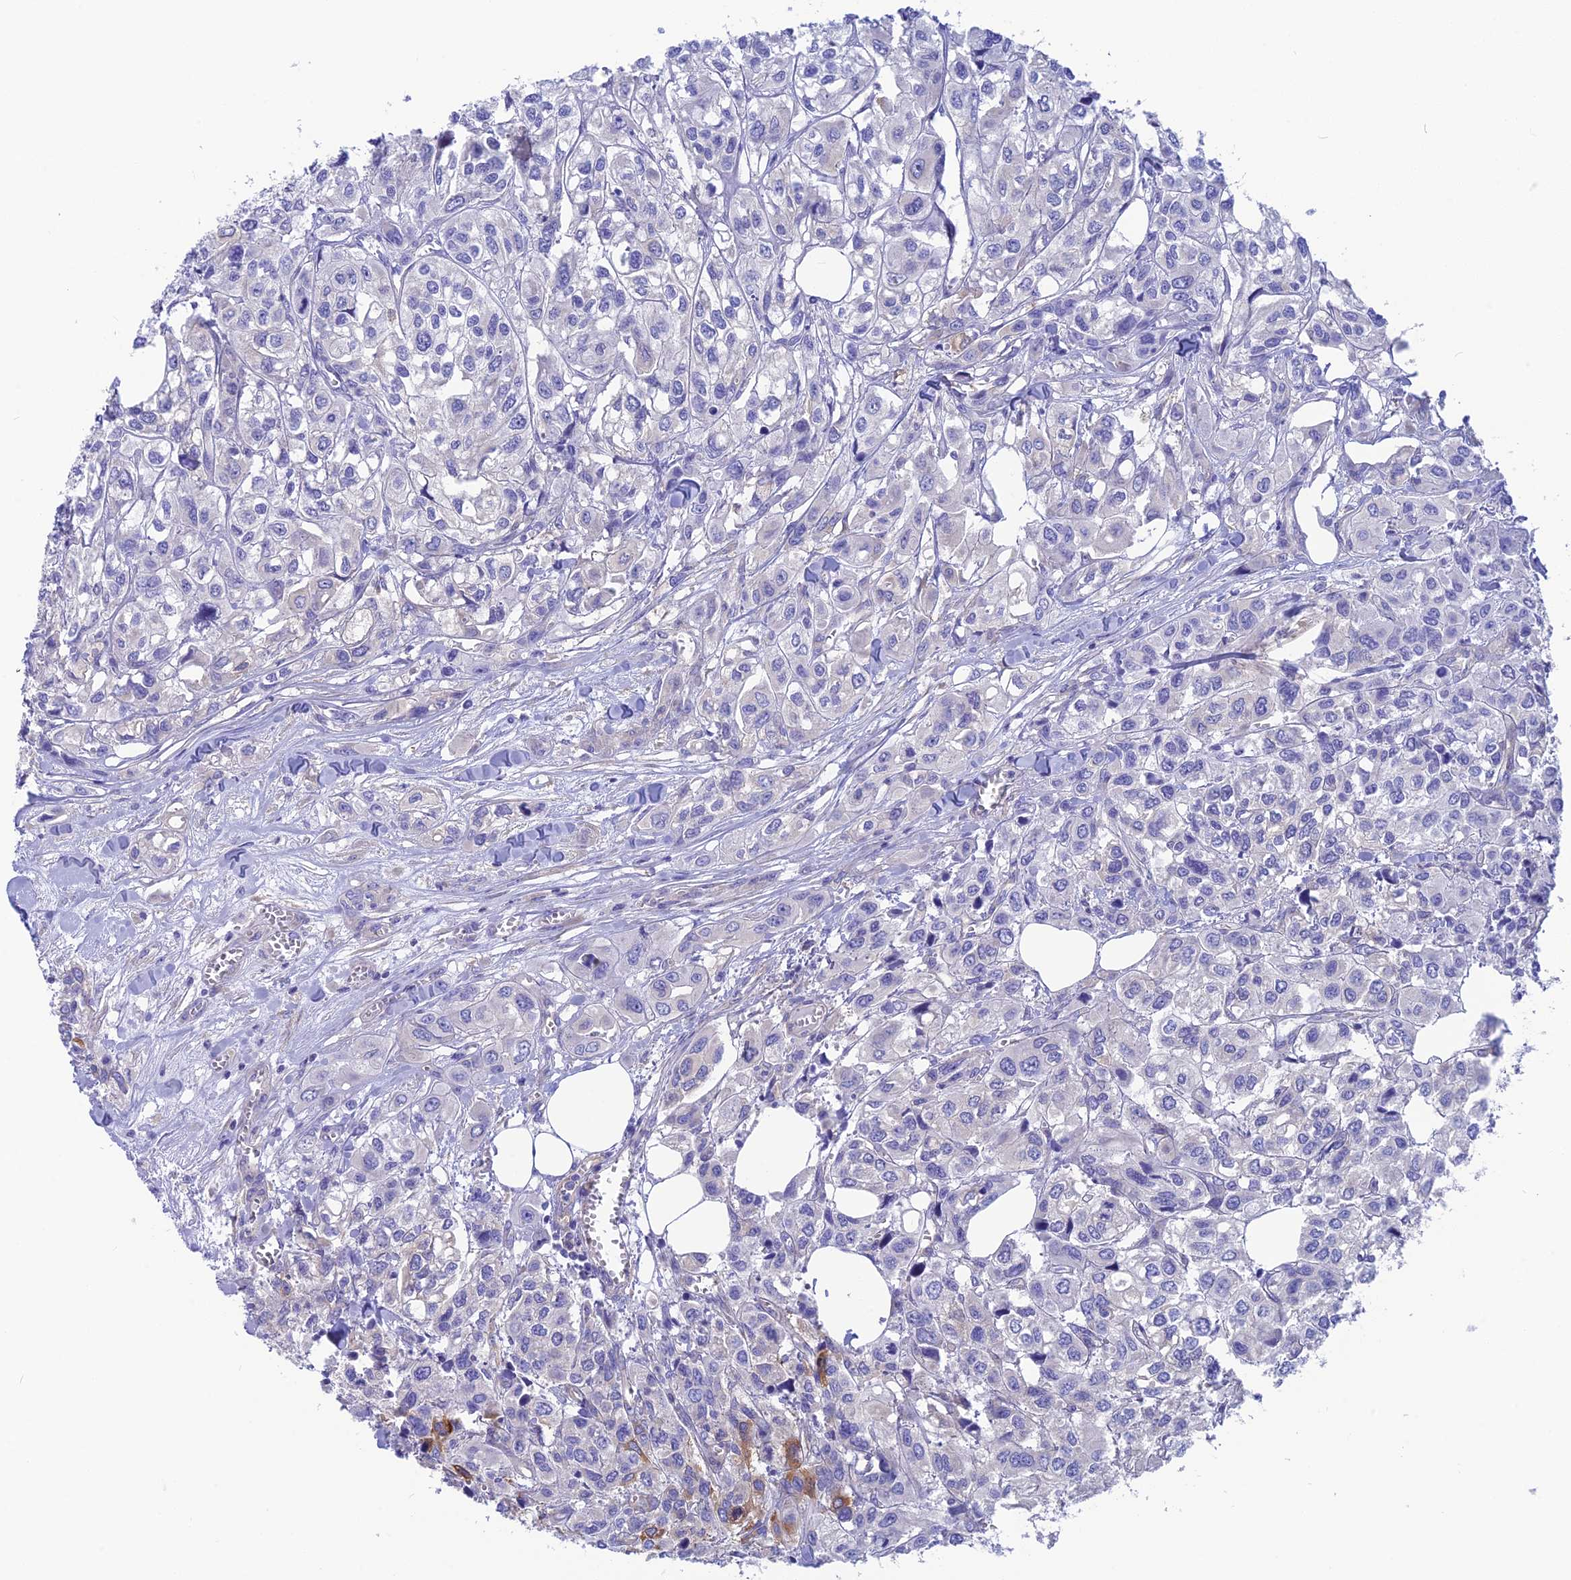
{"staining": {"intensity": "negative", "quantity": "none", "location": "none"}, "tissue": "urothelial cancer", "cell_type": "Tumor cells", "image_type": "cancer", "snomed": [{"axis": "morphology", "description": "Urothelial carcinoma, High grade"}, {"axis": "topography", "description": "Urinary bladder"}], "caption": "Protein analysis of high-grade urothelial carcinoma displays no significant staining in tumor cells.", "gene": "LZTFL1", "patient": {"sex": "male", "age": 67}}